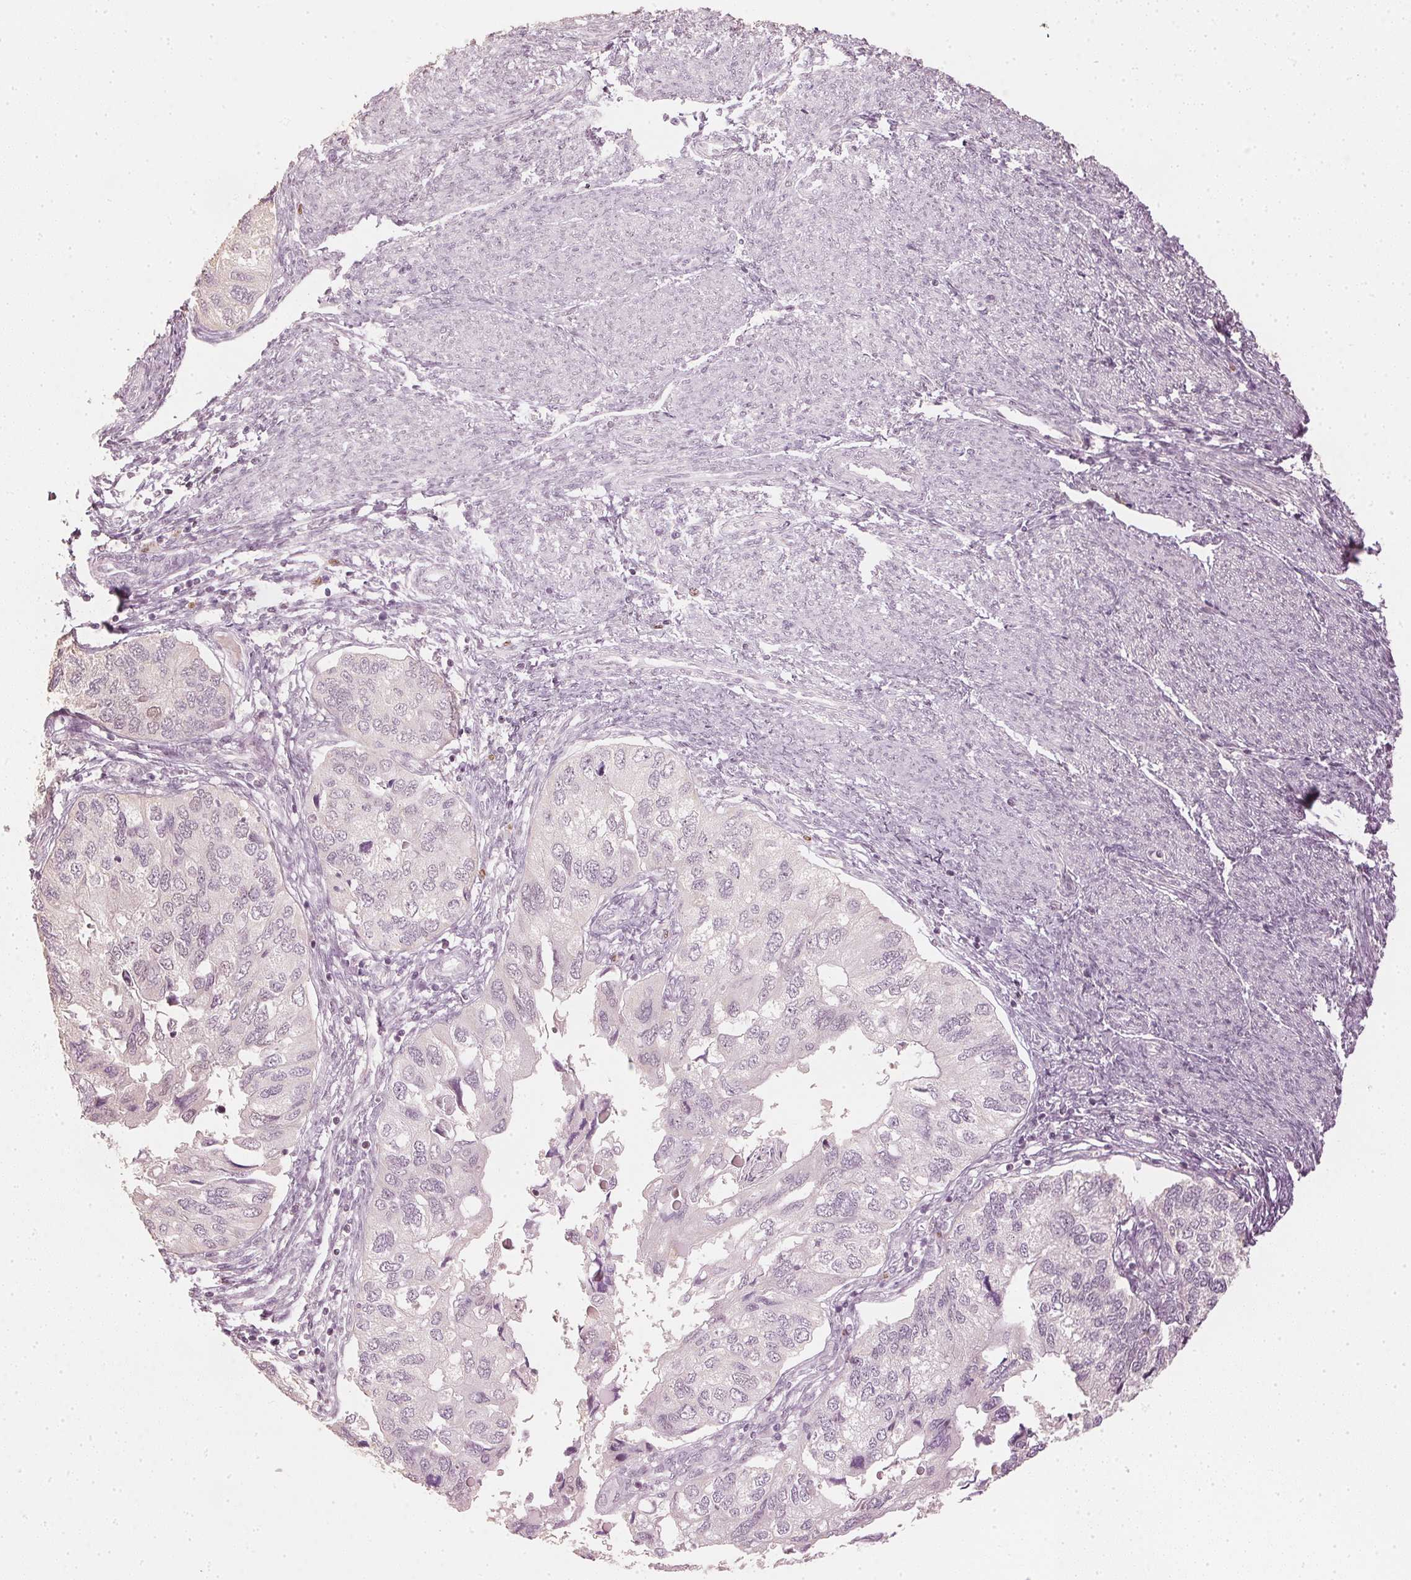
{"staining": {"intensity": "negative", "quantity": "none", "location": "none"}, "tissue": "endometrial cancer", "cell_type": "Tumor cells", "image_type": "cancer", "snomed": [{"axis": "morphology", "description": "Carcinoma, NOS"}, {"axis": "topography", "description": "Uterus"}], "caption": "This is an immunohistochemistry image of carcinoma (endometrial). There is no positivity in tumor cells.", "gene": "SLC39A3", "patient": {"sex": "female", "age": 76}}